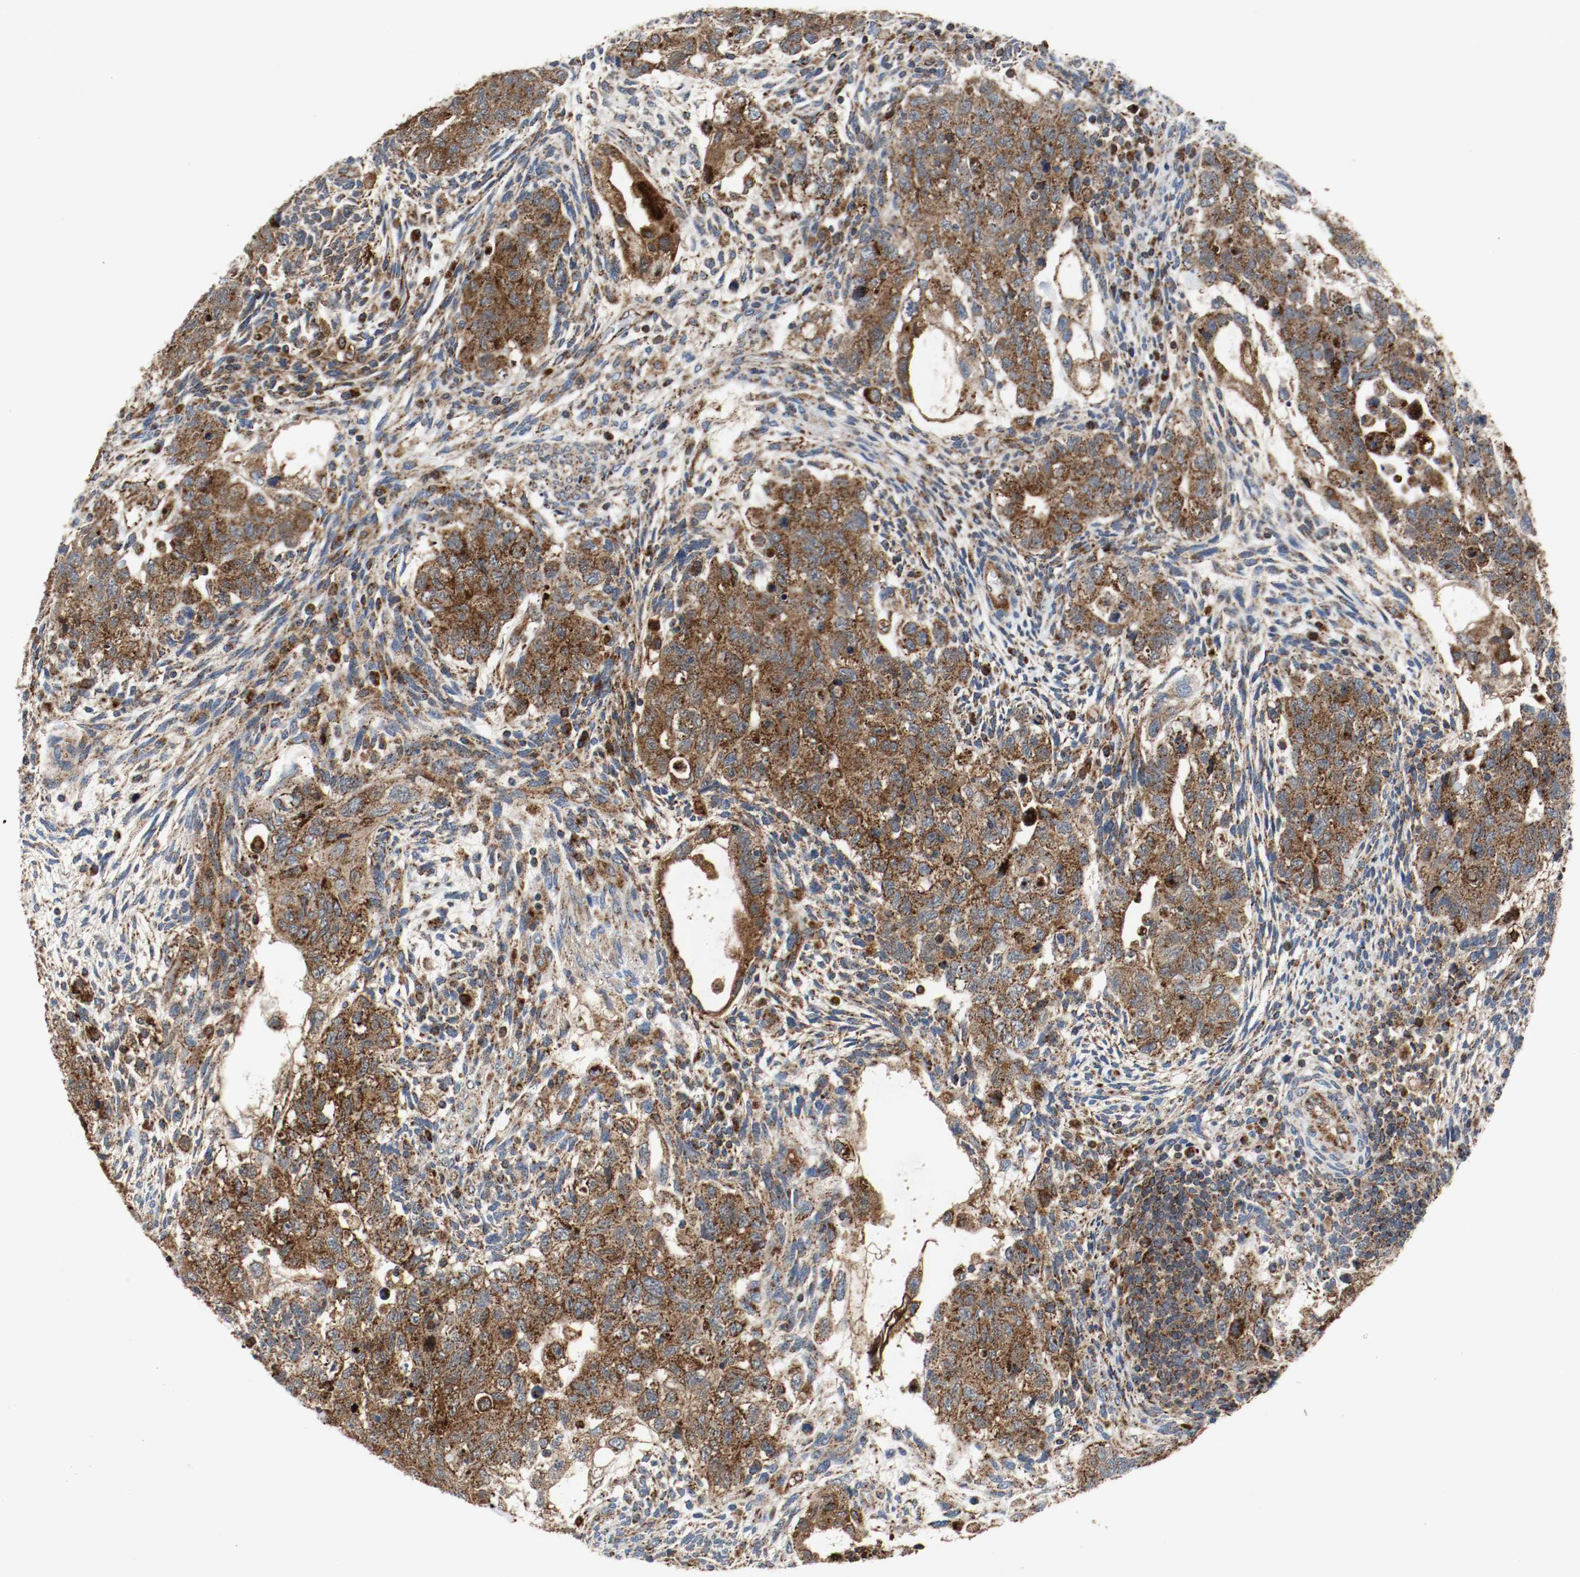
{"staining": {"intensity": "strong", "quantity": ">75%", "location": "cytoplasmic/membranous"}, "tissue": "testis cancer", "cell_type": "Tumor cells", "image_type": "cancer", "snomed": [{"axis": "morphology", "description": "Normal tissue, NOS"}, {"axis": "morphology", "description": "Carcinoma, Embryonal, NOS"}, {"axis": "topography", "description": "Testis"}], "caption": "A high amount of strong cytoplasmic/membranous positivity is present in approximately >75% of tumor cells in testis cancer tissue.", "gene": "TXNRD1", "patient": {"sex": "male", "age": 36}}